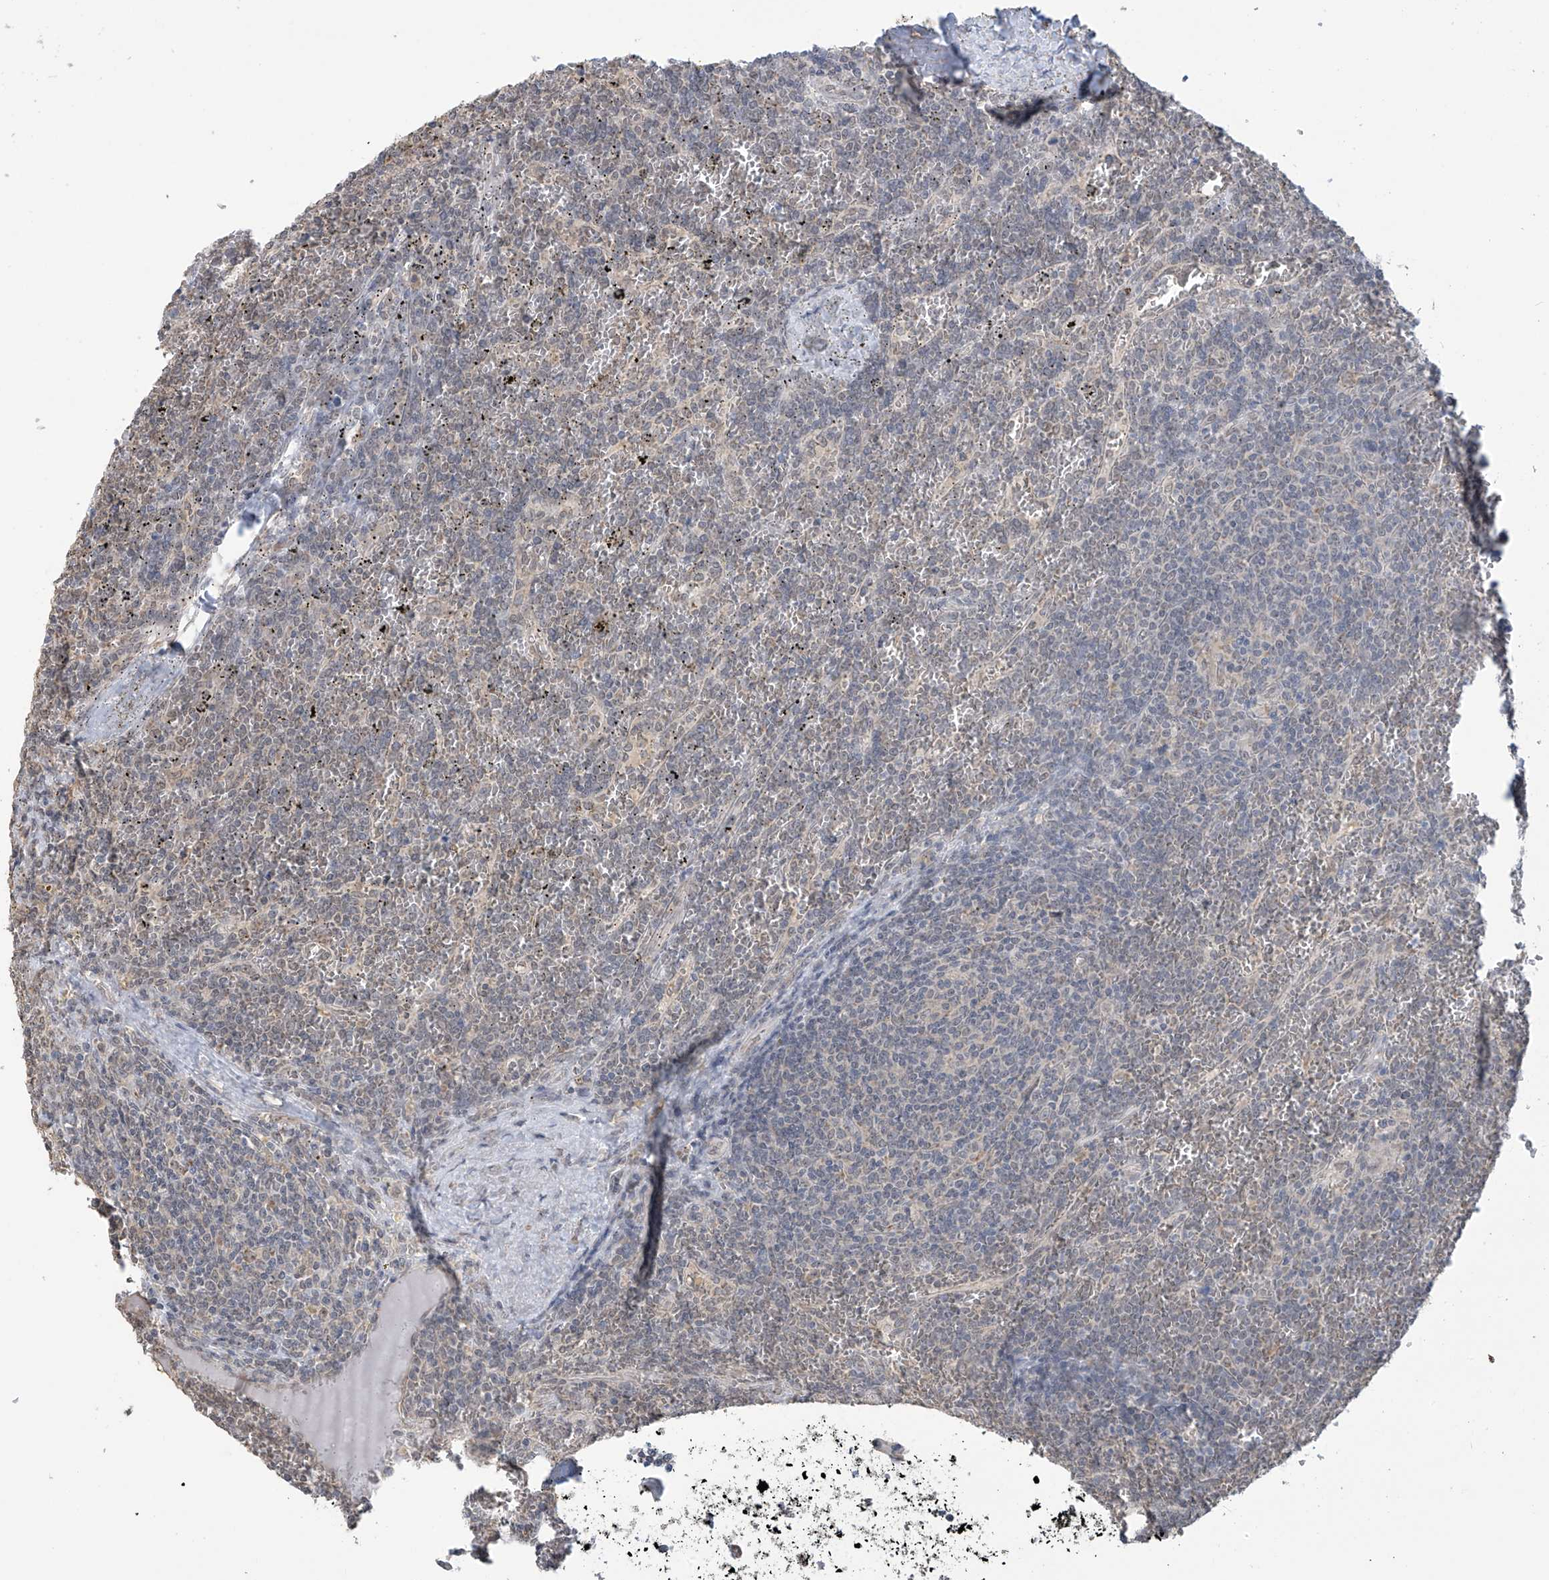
{"staining": {"intensity": "weak", "quantity": "<25%", "location": "nuclear"}, "tissue": "lymphoma", "cell_type": "Tumor cells", "image_type": "cancer", "snomed": [{"axis": "morphology", "description": "Malignant lymphoma, non-Hodgkin's type, Low grade"}, {"axis": "topography", "description": "Spleen"}], "caption": "Lymphoma stained for a protein using IHC demonstrates no staining tumor cells.", "gene": "KIAA1522", "patient": {"sex": "female", "age": 19}}